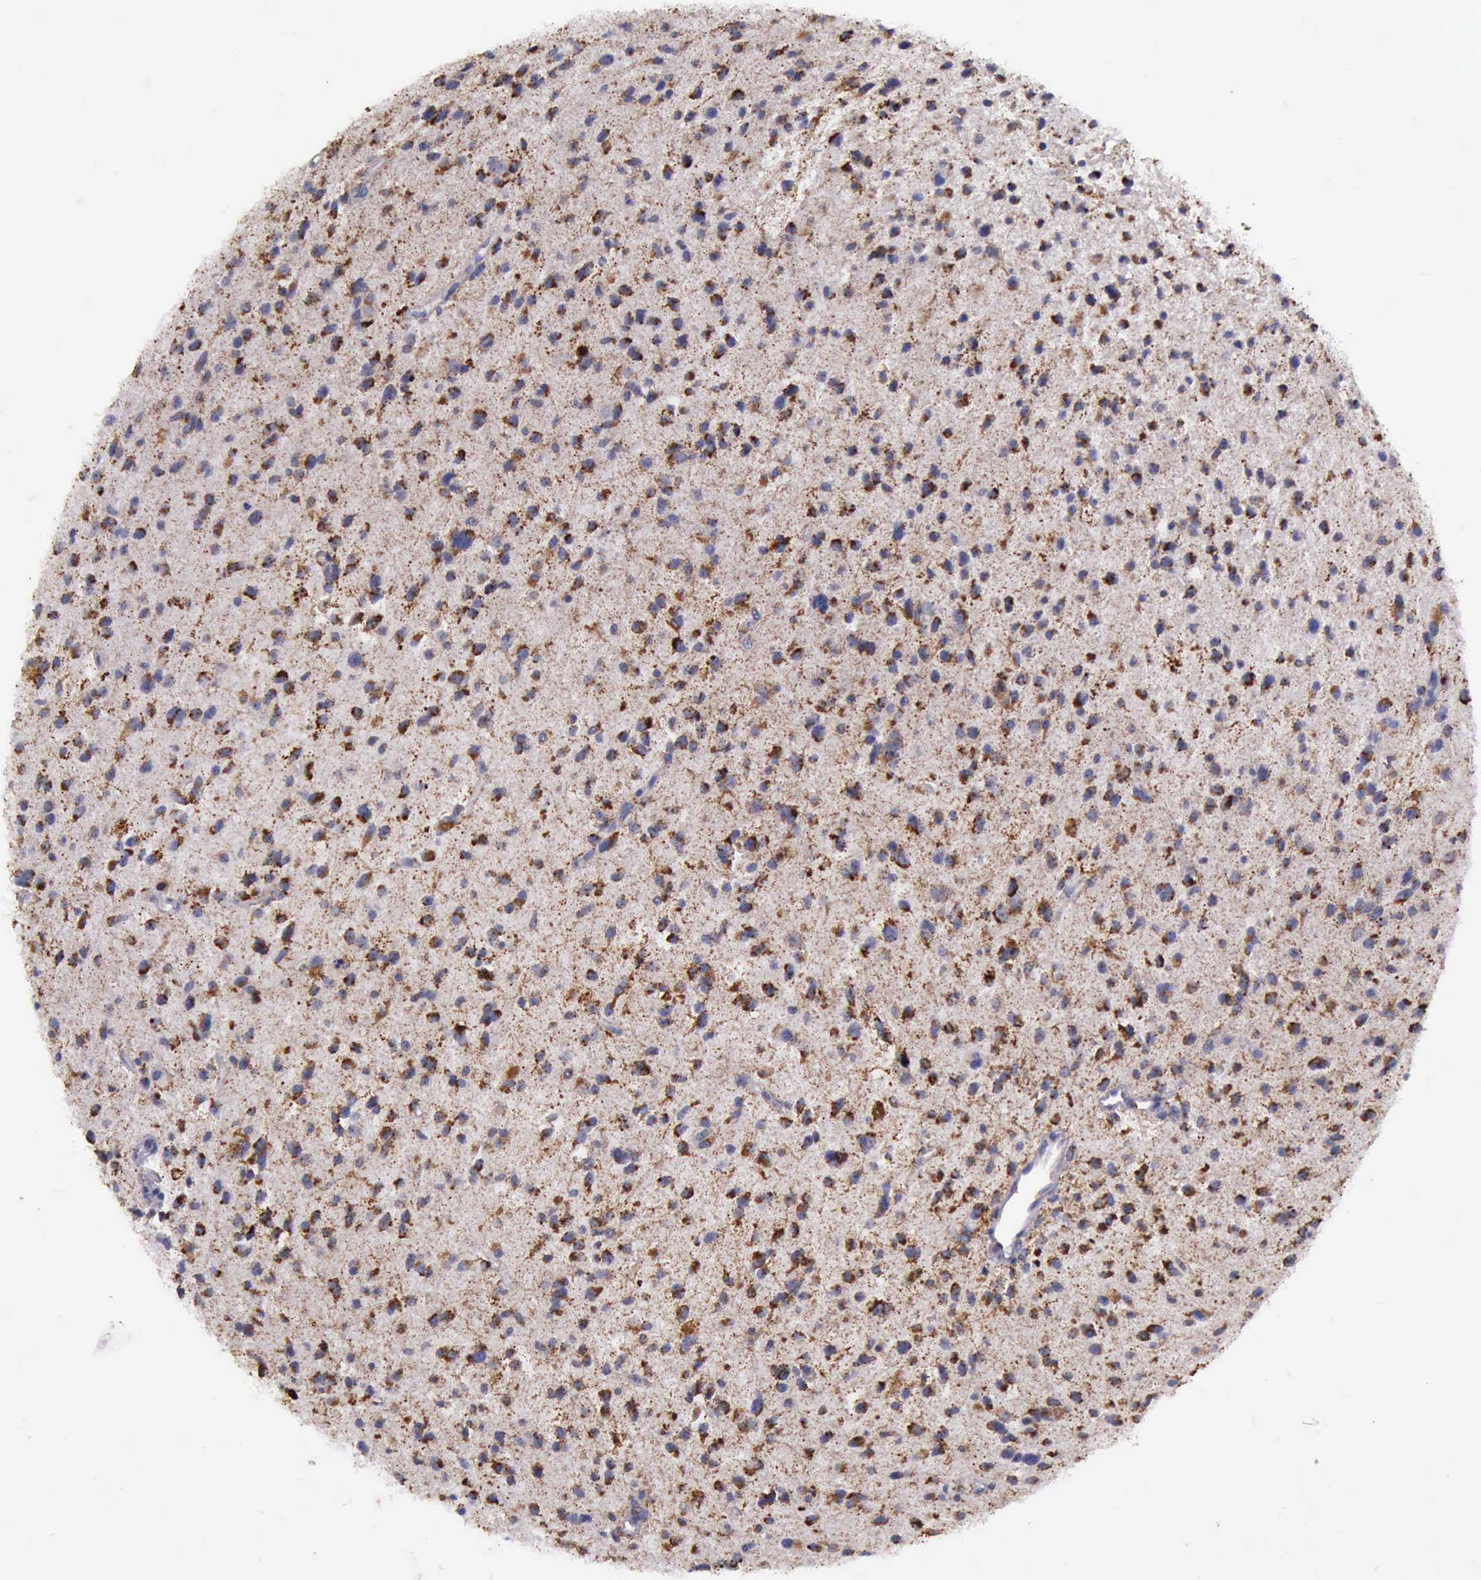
{"staining": {"intensity": "weak", "quantity": "25%-75%", "location": "cytoplasmic/membranous"}, "tissue": "glioma", "cell_type": "Tumor cells", "image_type": "cancer", "snomed": [{"axis": "morphology", "description": "Glioma, malignant, Low grade"}, {"axis": "topography", "description": "Brain"}], "caption": "Human malignant low-grade glioma stained with a brown dye shows weak cytoplasmic/membranous positive expression in about 25%-75% of tumor cells.", "gene": "TXN2", "patient": {"sex": "female", "age": 46}}